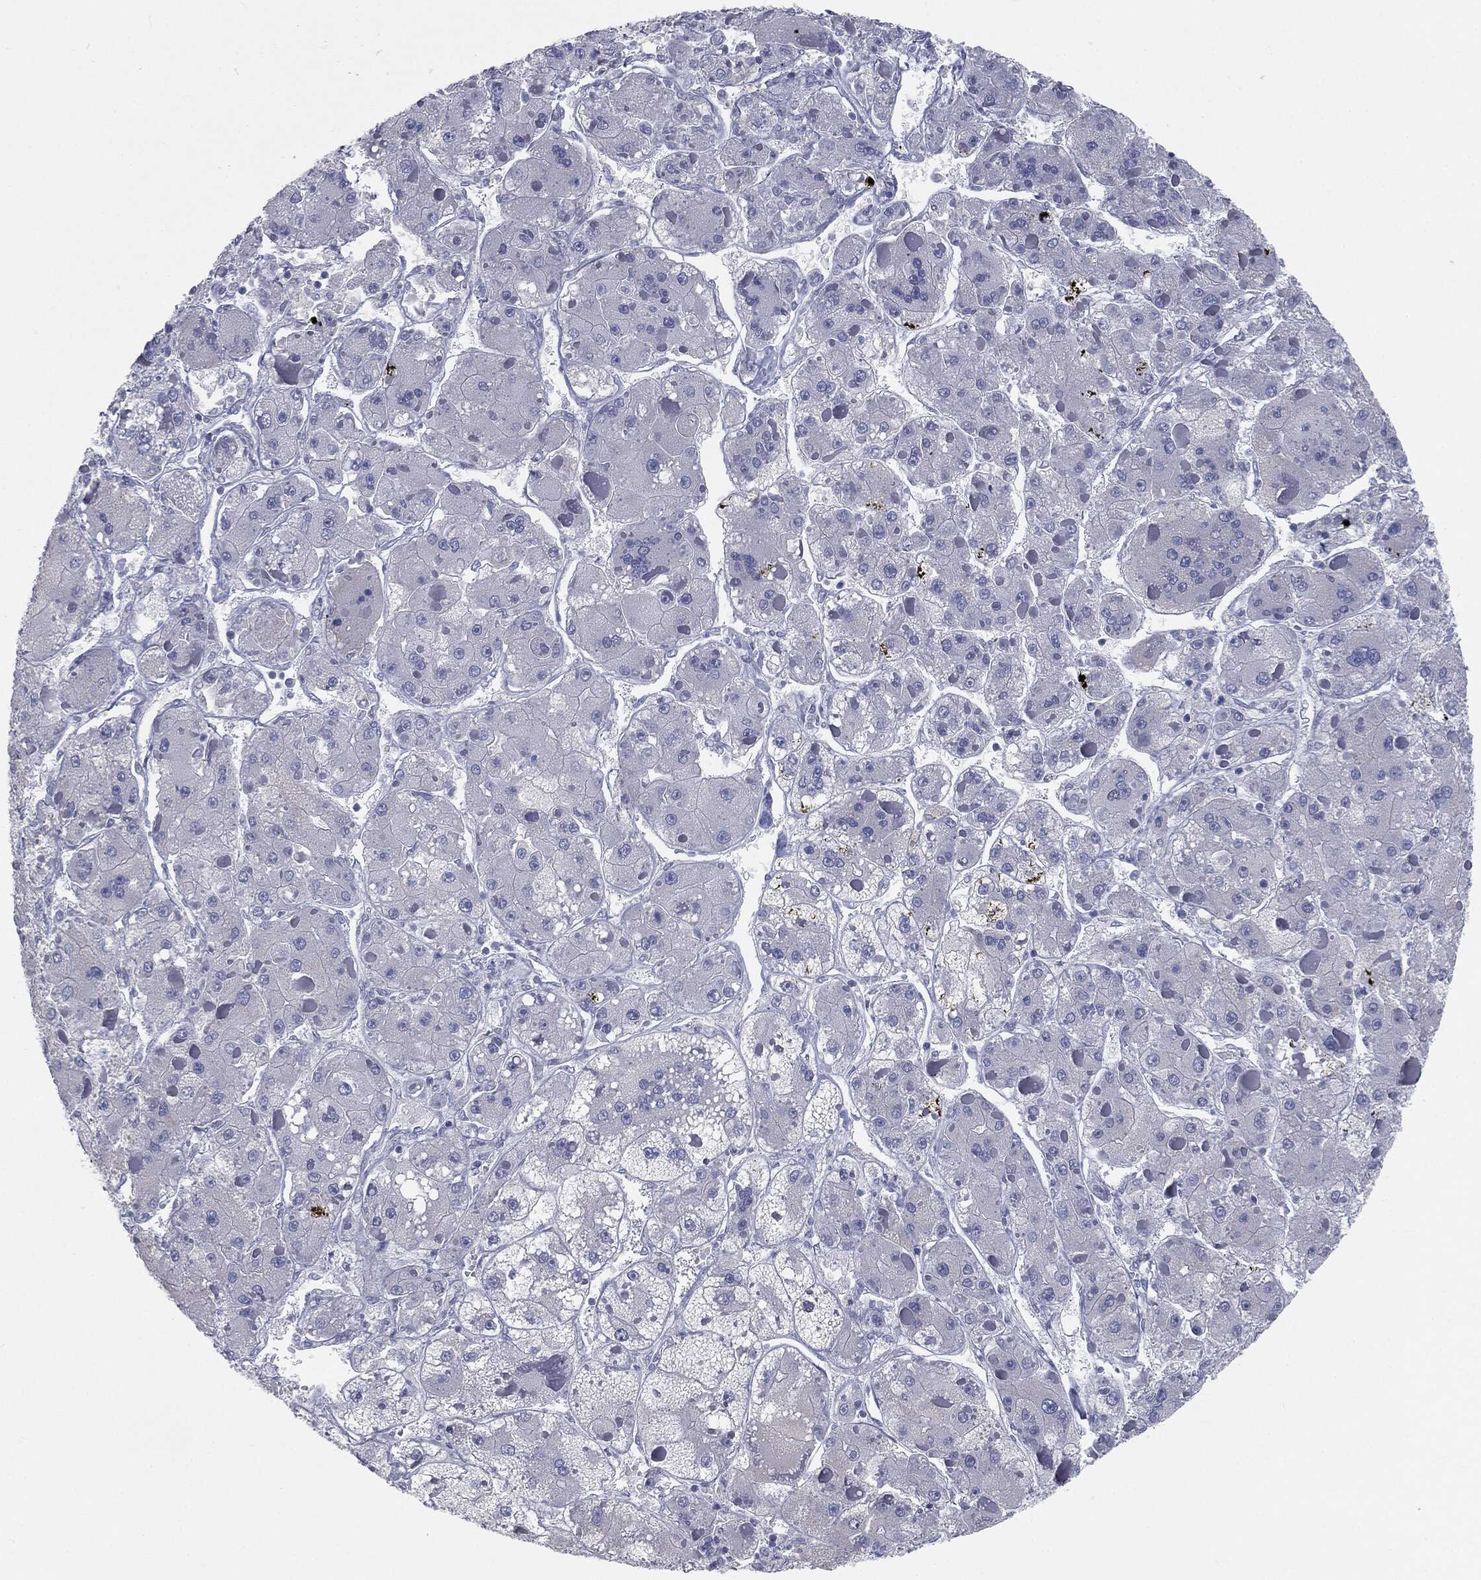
{"staining": {"intensity": "negative", "quantity": "none", "location": "none"}, "tissue": "liver cancer", "cell_type": "Tumor cells", "image_type": "cancer", "snomed": [{"axis": "morphology", "description": "Carcinoma, Hepatocellular, NOS"}, {"axis": "topography", "description": "Liver"}], "caption": "Micrograph shows no protein expression in tumor cells of liver cancer (hepatocellular carcinoma) tissue. (DAB (3,3'-diaminobenzidine) immunohistochemistry visualized using brightfield microscopy, high magnification).", "gene": "CAV3", "patient": {"sex": "female", "age": 73}}